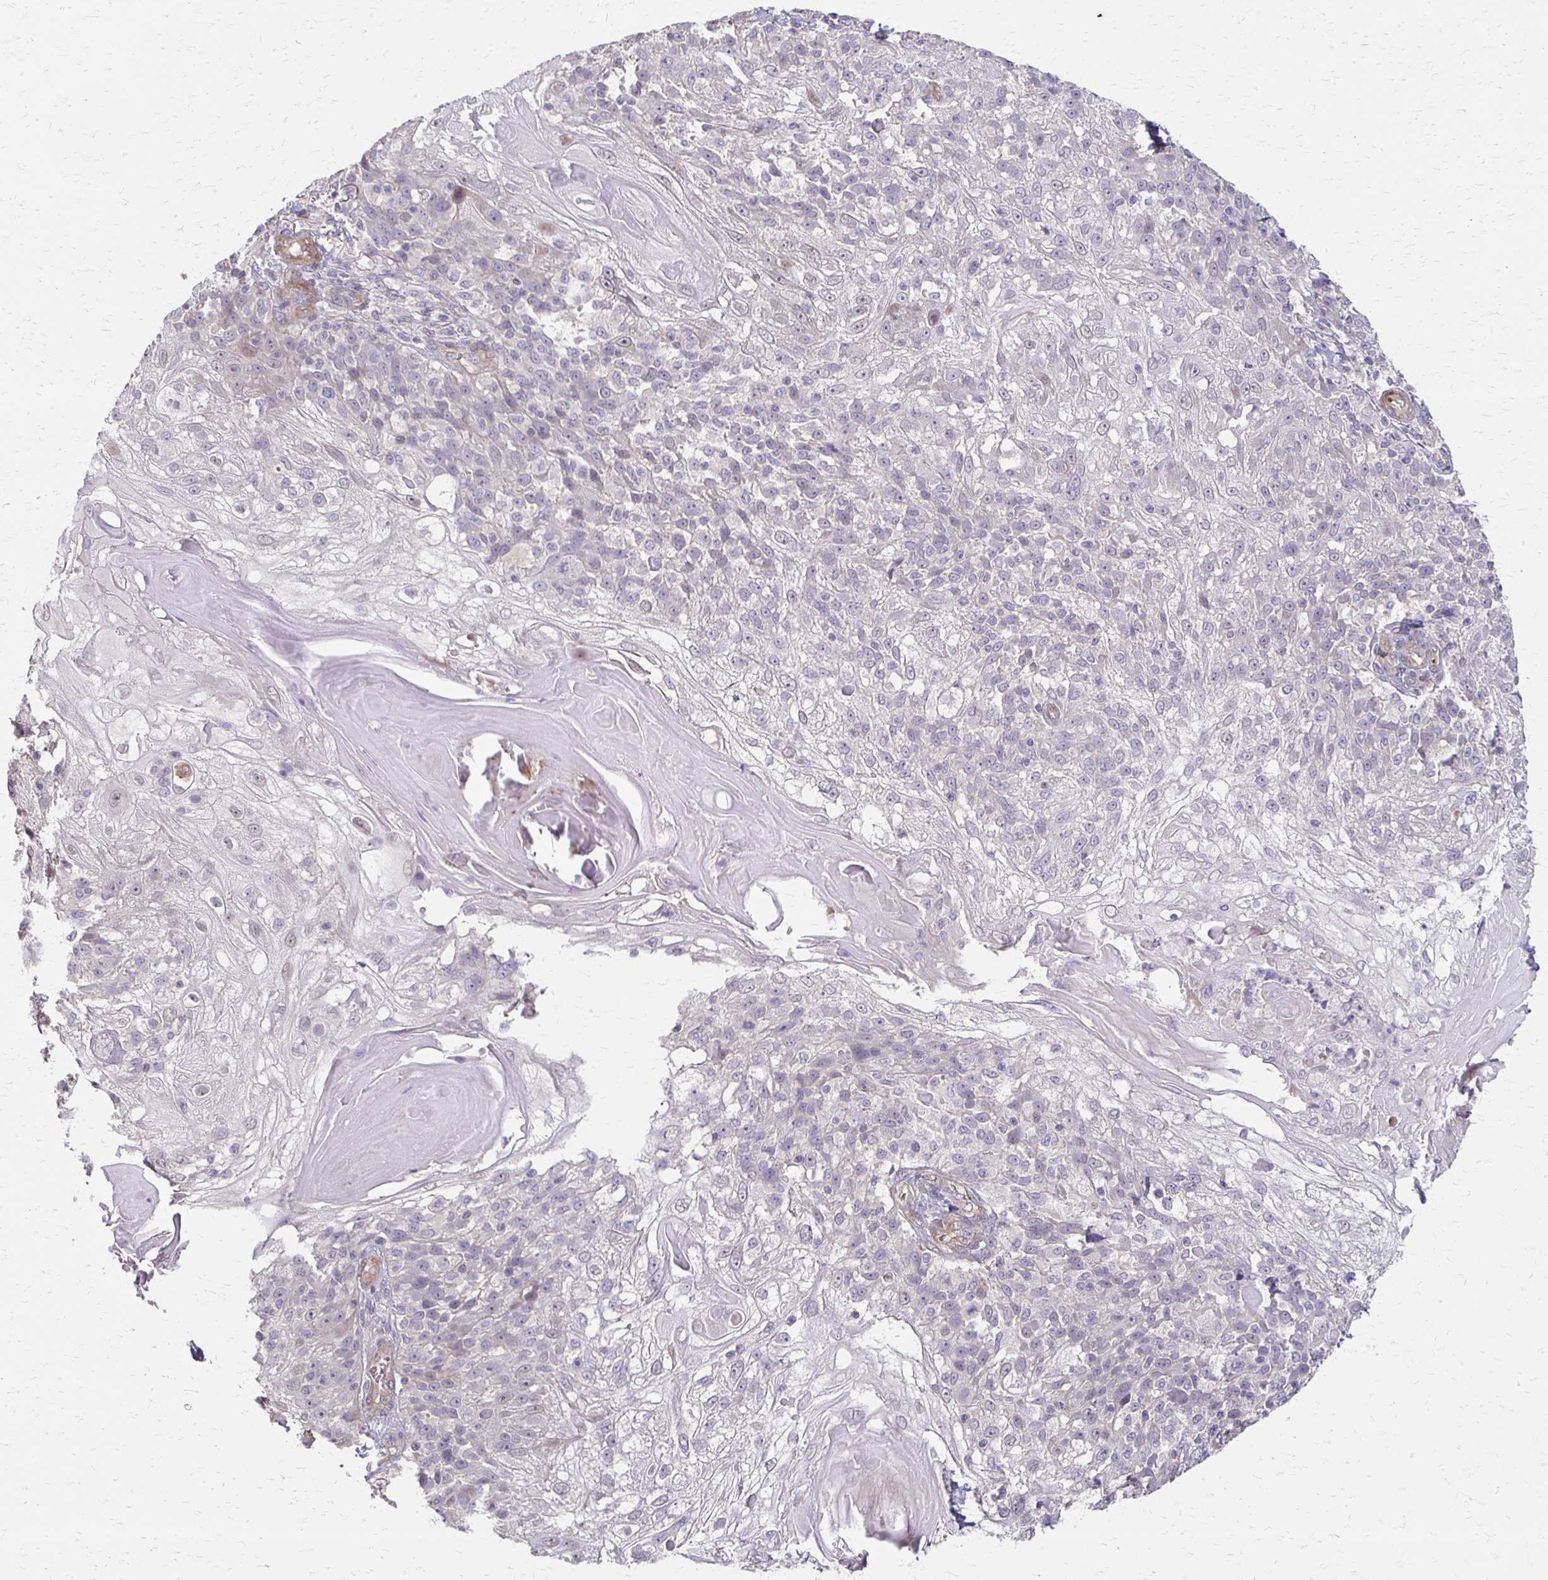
{"staining": {"intensity": "negative", "quantity": "none", "location": "none"}, "tissue": "skin cancer", "cell_type": "Tumor cells", "image_type": "cancer", "snomed": [{"axis": "morphology", "description": "Normal tissue, NOS"}, {"axis": "morphology", "description": "Squamous cell carcinoma, NOS"}, {"axis": "topography", "description": "Skin"}], "caption": "A histopathology image of skin cancer (squamous cell carcinoma) stained for a protein displays no brown staining in tumor cells.", "gene": "CFL2", "patient": {"sex": "female", "age": 83}}